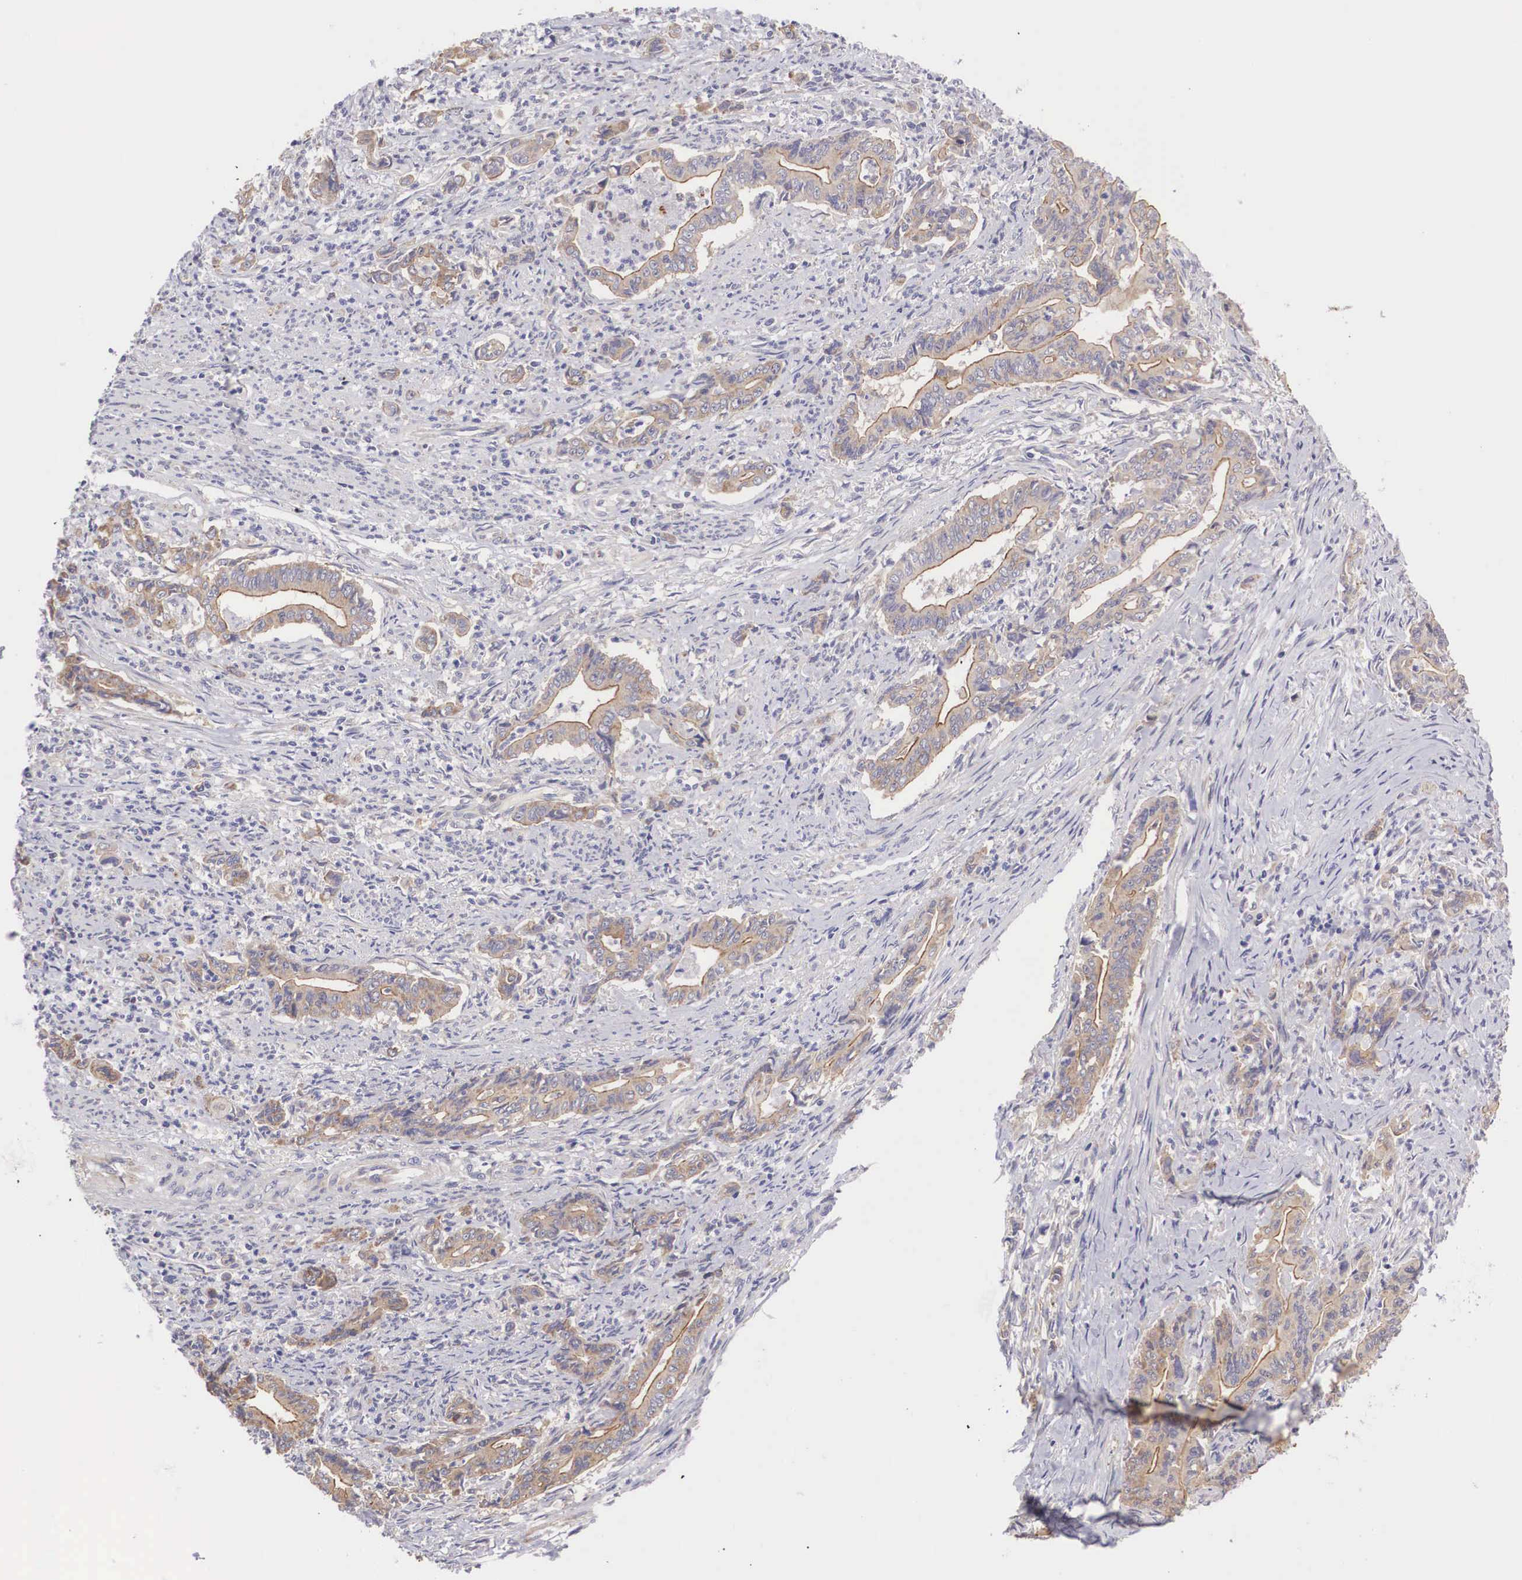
{"staining": {"intensity": "moderate", "quantity": "25%-75%", "location": "cytoplasmic/membranous"}, "tissue": "stomach cancer", "cell_type": "Tumor cells", "image_type": "cancer", "snomed": [{"axis": "morphology", "description": "Adenocarcinoma, NOS"}, {"axis": "topography", "description": "Stomach"}], "caption": "Immunohistochemistry image of neoplastic tissue: human stomach adenocarcinoma stained using IHC displays medium levels of moderate protein expression localized specifically in the cytoplasmic/membranous of tumor cells, appearing as a cytoplasmic/membranous brown color.", "gene": "TXLNG", "patient": {"sex": "female", "age": 76}}